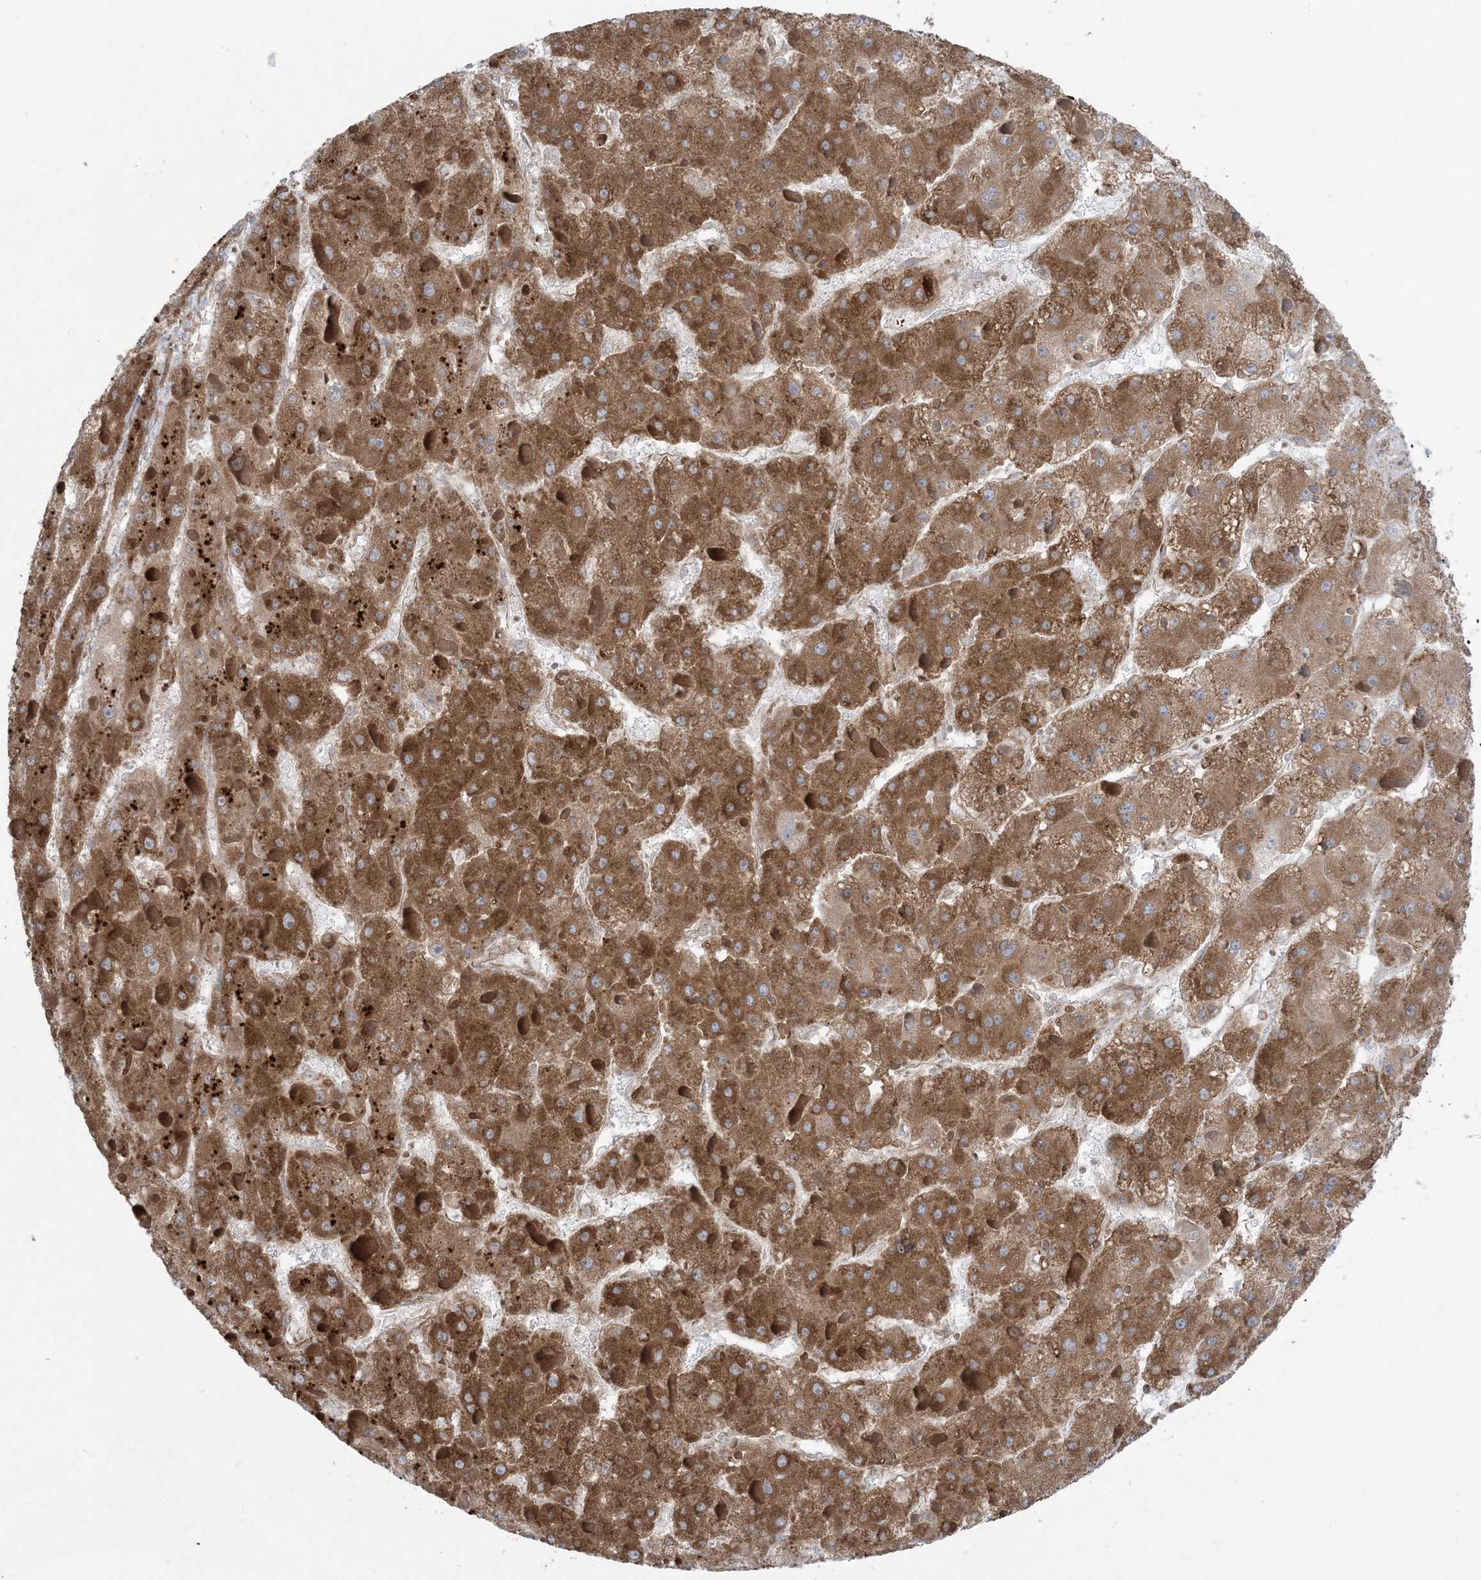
{"staining": {"intensity": "strong", "quantity": ">75%", "location": "cytoplasmic/membranous"}, "tissue": "liver cancer", "cell_type": "Tumor cells", "image_type": "cancer", "snomed": [{"axis": "morphology", "description": "Carcinoma, Hepatocellular, NOS"}, {"axis": "topography", "description": "Liver"}], "caption": "Immunohistochemical staining of human liver hepatocellular carcinoma displays high levels of strong cytoplasmic/membranous expression in approximately >75% of tumor cells. (DAB (3,3'-diaminobenzidine) IHC, brown staining for protein, blue staining for nuclei).", "gene": "UBXN4", "patient": {"sex": "female", "age": 73}}